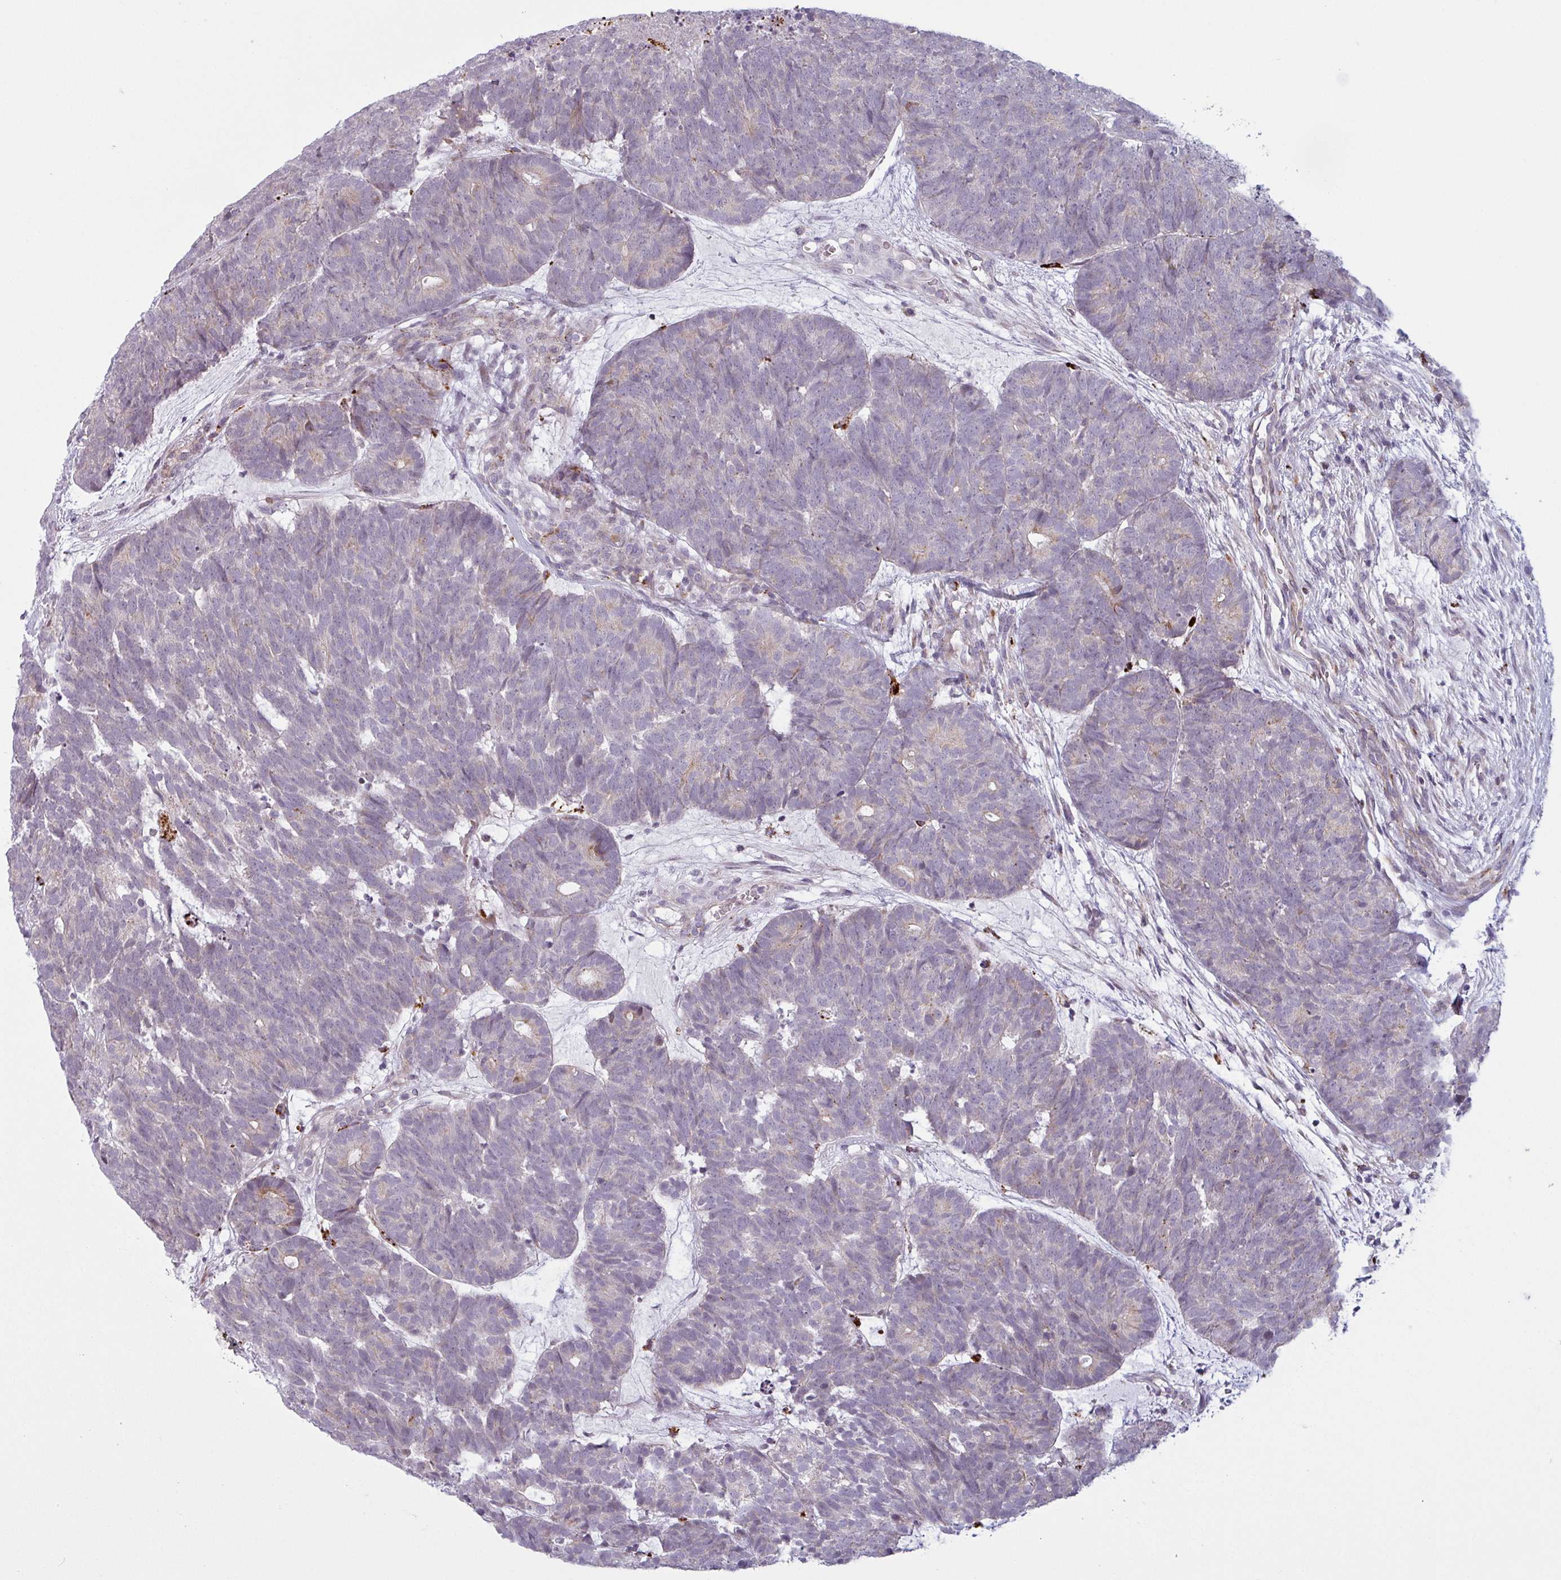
{"staining": {"intensity": "weak", "quantity": "<25%", "location": "cytoplasmic/membranous"}, "tissue": "head and neck cancer", "cell_type": "Tumor cells", "image_type": "cancer", "snomed": [{"axis": "morphology", "description": "Adenocarcinoma, NOS"}, {"axis": "topography", "description": "Head-Neck"}], "caption": "A high-resolution image shows IHC staining of head and neck cancer, which reveals no significant staining in tumor cells. Brightfield microscopy of immunohistochemistry stained with DAB (brown) and hematoxylin (blue), captured at high magnification.", "gene": "MAP7D2", "patient": {"sex": "female", "age": 81}}